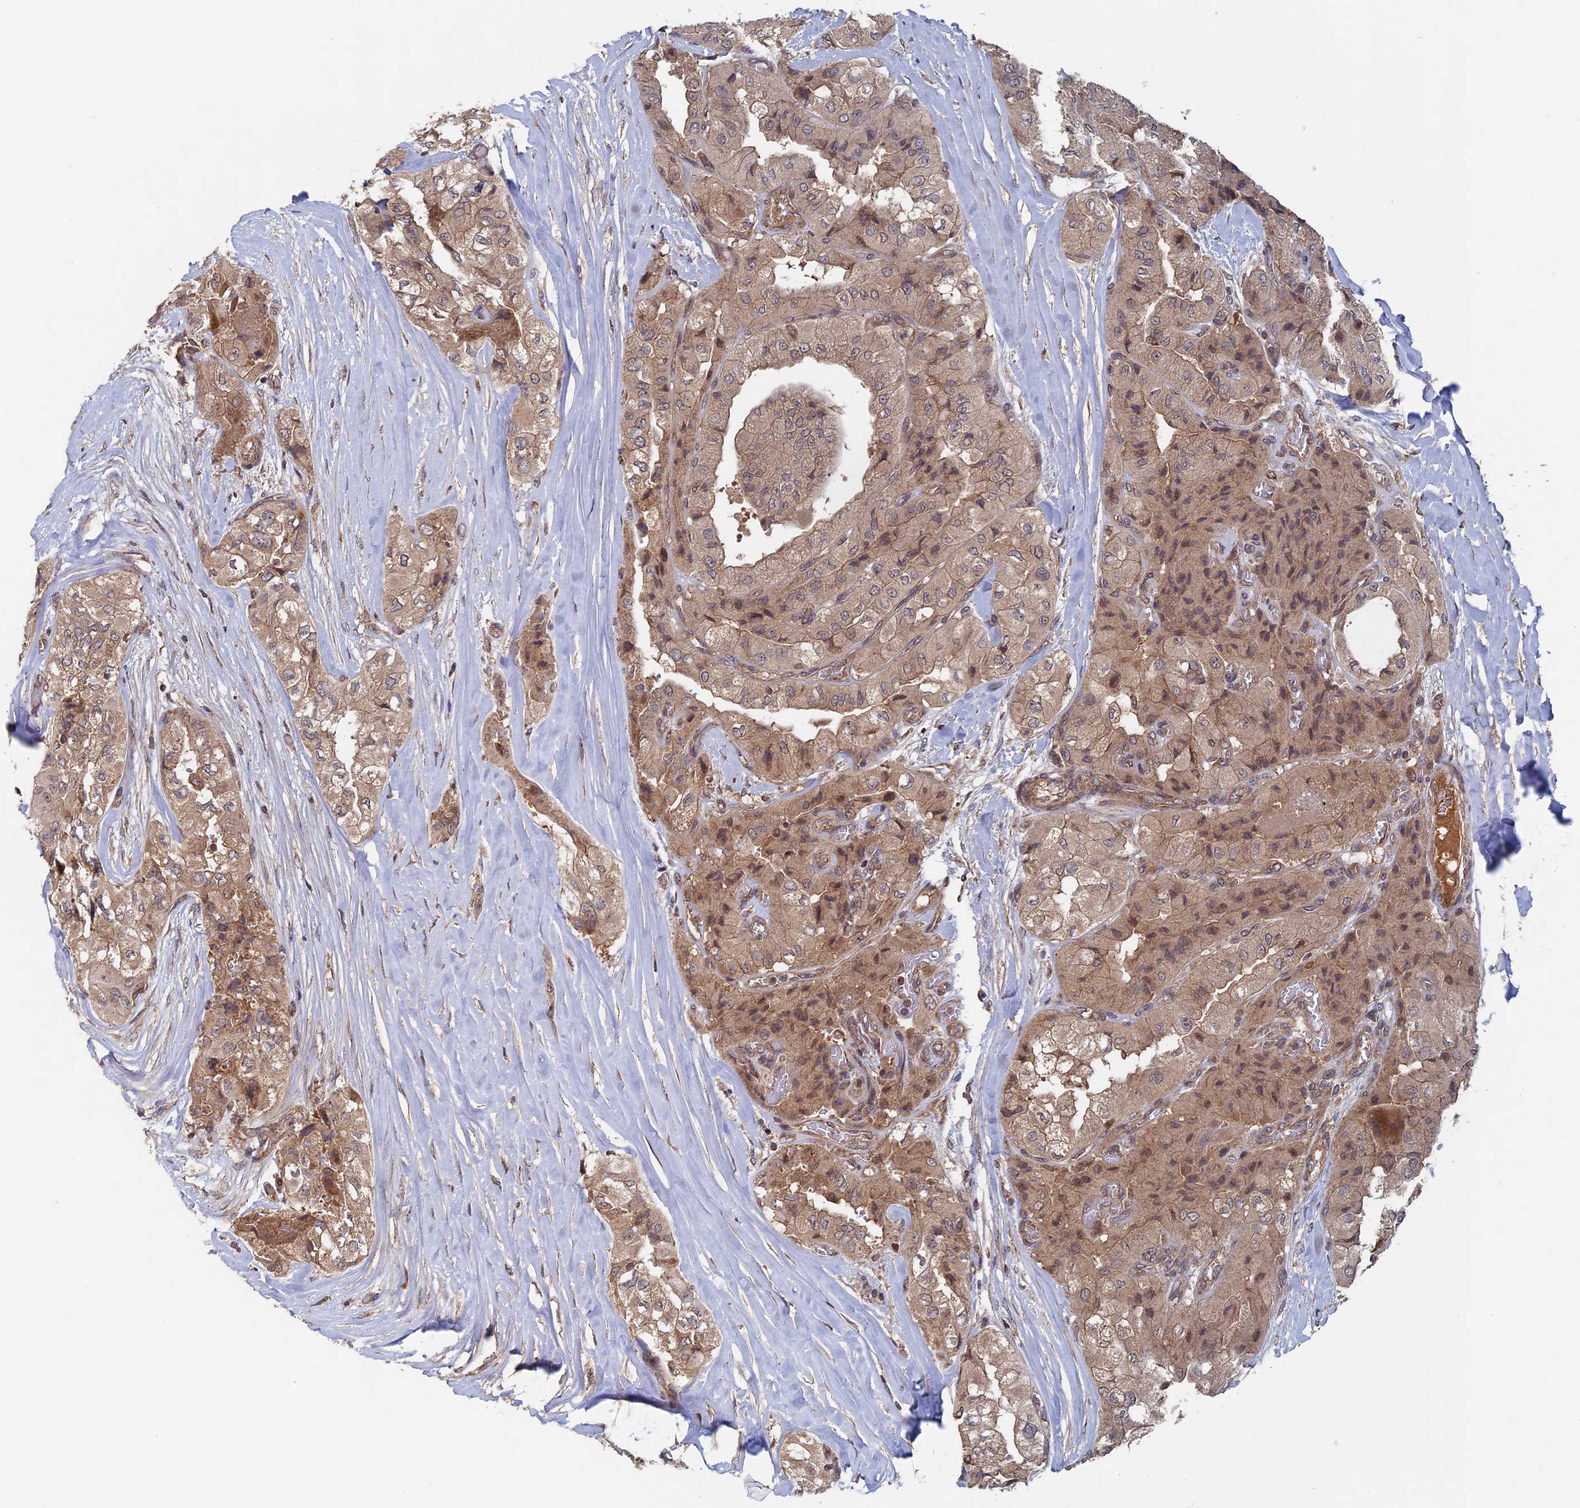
{"staining": {"intensity": "weak", "quantity": ">75%", "location": "cytoplasmic/membranous"}, "tissue": "thyroid cancer", "cell_type": "Tumor cells", "image_type": "cancer", "snomed": [{"axis": "morphology", "description": "Papillary adenocarcinoma, NOS"}, {"axis": "topography", "description": "Thyroid gland"}], "caption": "Immunohistochemistry (DAB) staining of human thyroid papillary adenocarcinoma displays weak cytoplasmic/membranous protein staining in about >75% of tumor cells.", "gene": "RAB15", "patient": {"sex": "female", "age": 59}}